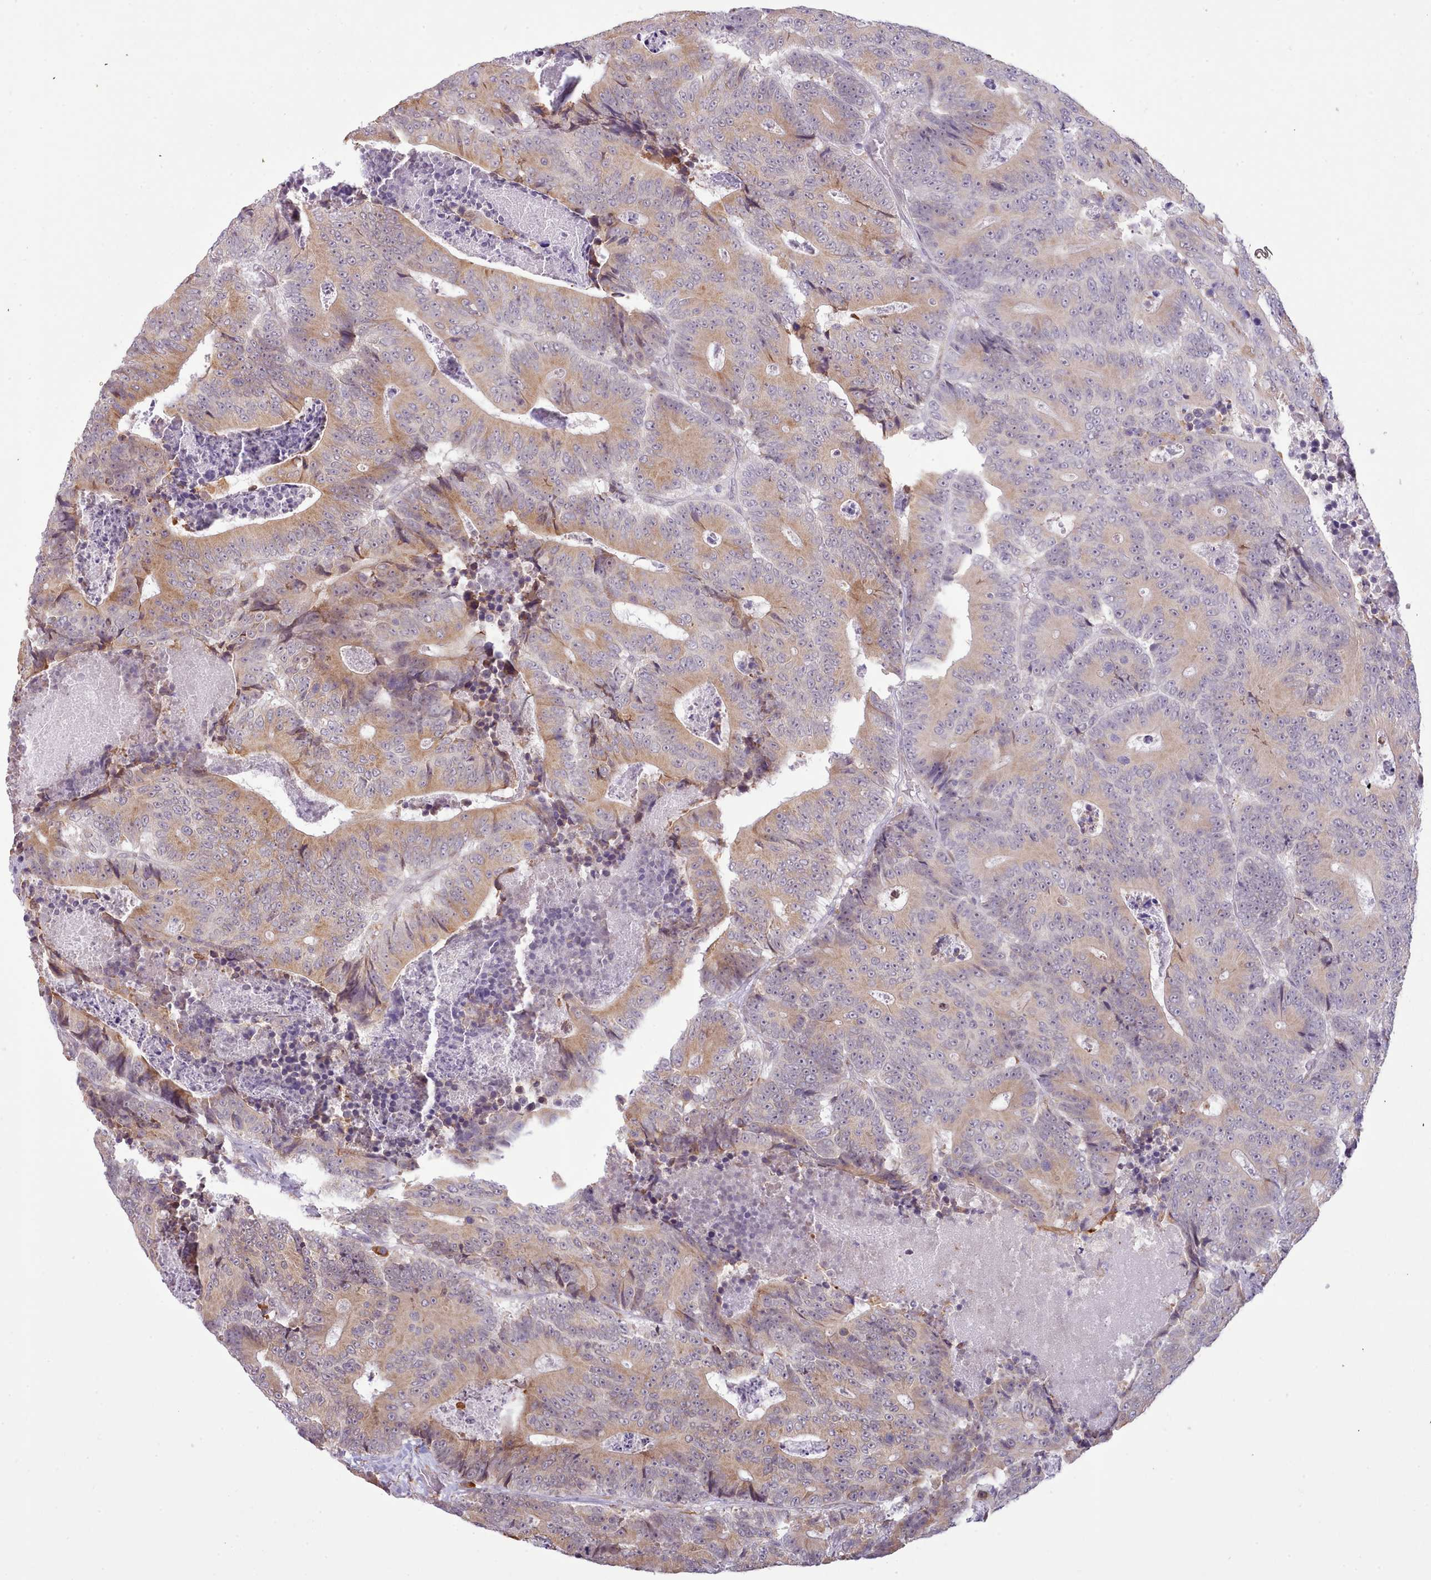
{"staining": {"intensity": "moderate", "quantity": "25%-75%", "location": "cytoplasmic/membranous"}, "tissue": "colorectal cancer", "cell_type": "Tumor cells", "image_type": "cancer", "snomed": [{"axis": "morphology", "description": "Adenocarcinoma, NOS"}, {"axis": "topography", "description": "Colon"}], "caption": "Colorectal cancer (adenocarcinoma) stained with a brown dye demonstrates moderate cytoplasmic/membranous positive staining in approximately 25%-75% of tumor cells.", "gene": "SEC61B", "patient": {"sex": "male", "age": 83}}